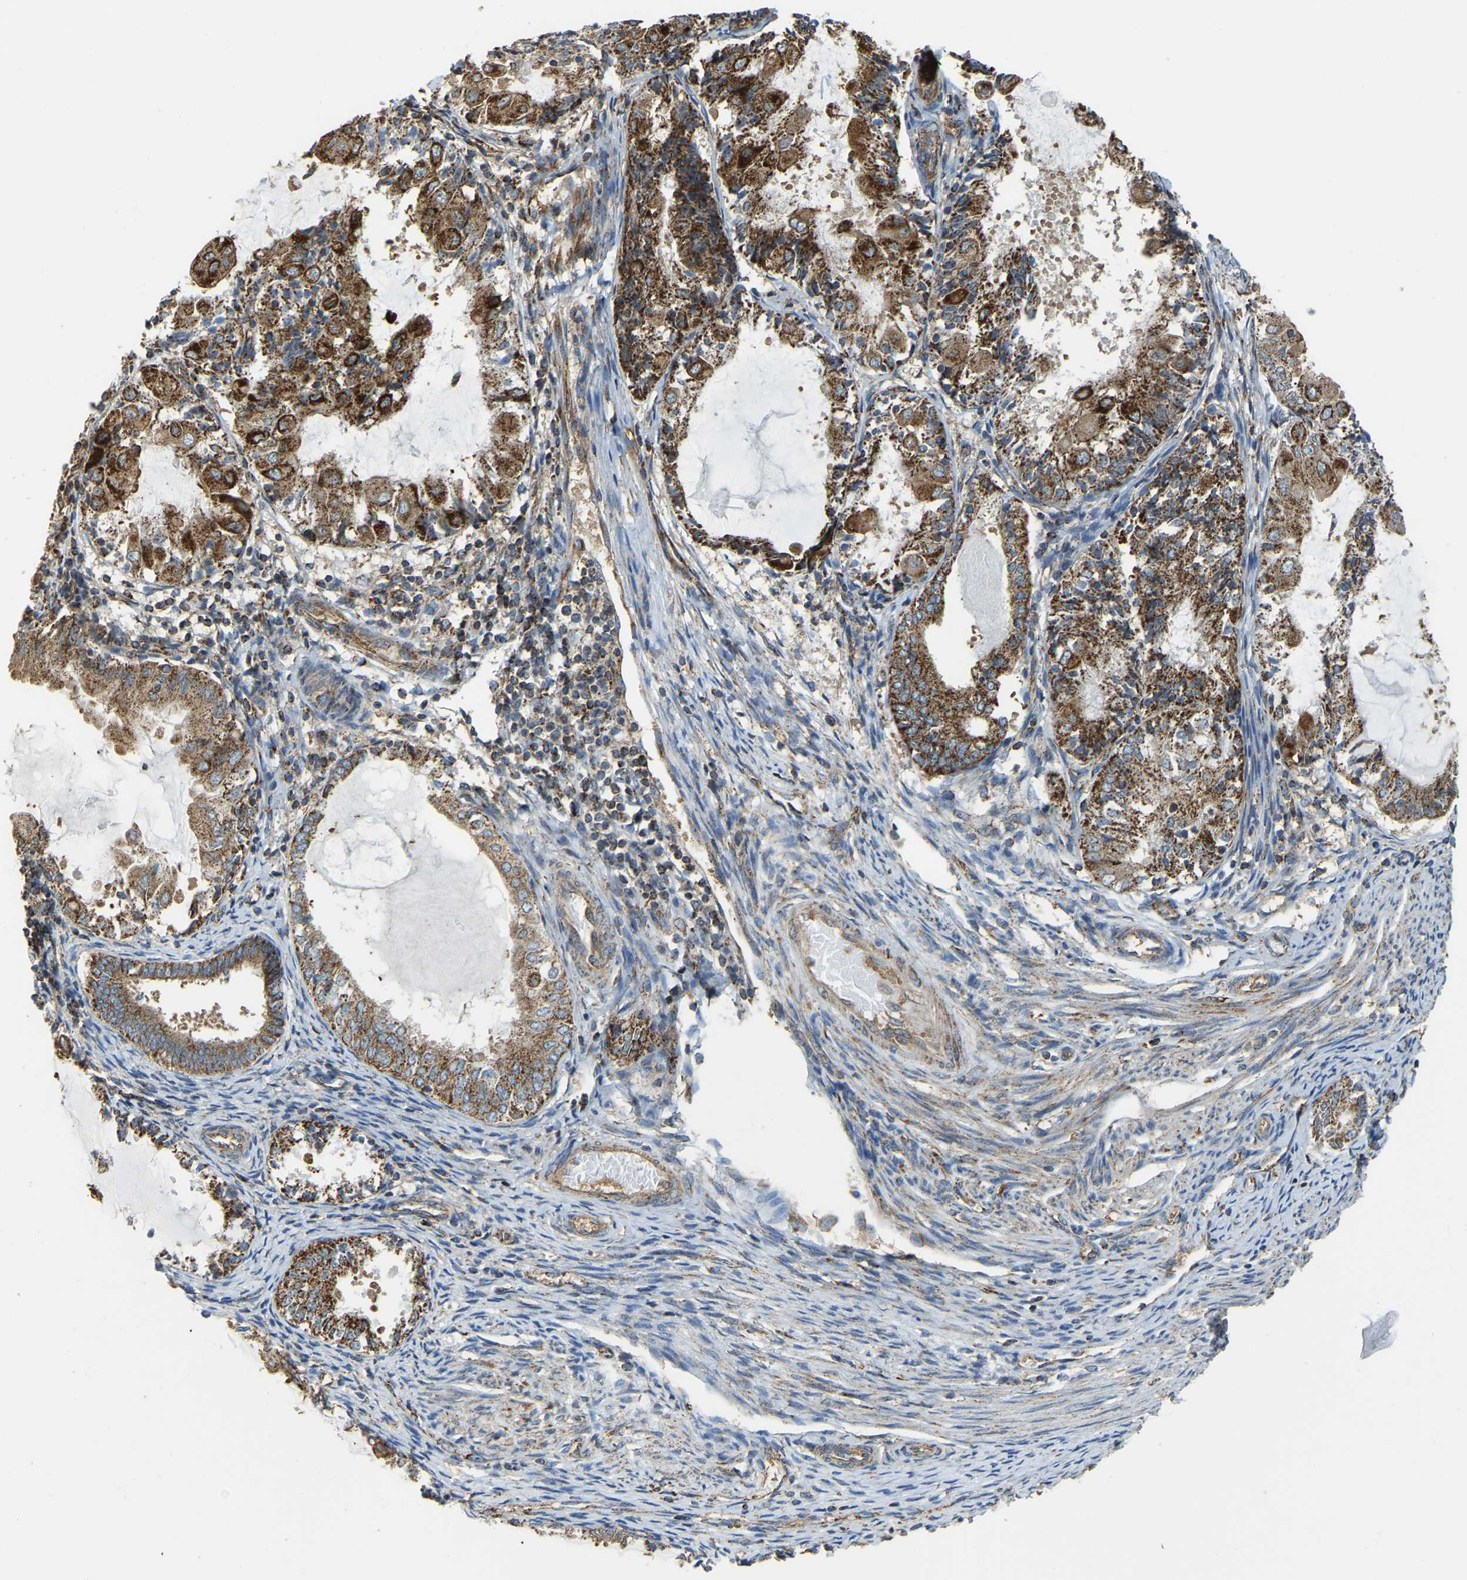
{"staining": {"intensity": "strong", "quantity": ">75%", "location": "cytoplasmic/membranous"}, "tissue": "endometrial cancer", "cell_type": "Tumor cells", "image_type": "cancer", "snomed": [{"axis": "morphology", "description": "Adenocarcinoma, NOS"}, {"axis": "topography", "description": "Endometrium"}], "caption": "Immunohistochemical staining of endometrial cancer (adenocarcinoma) shows high levels of strong cytoplasmic/membranous protein expression in about >75% of tumor cells. The staining was performed using DAB to visualize the protein expression in brown, while the nuclei were stained in blue with hematoxylin (Magnification: 20x).", "gene": "PSMD7", "patient": {"sex": "female", "age": 81}}